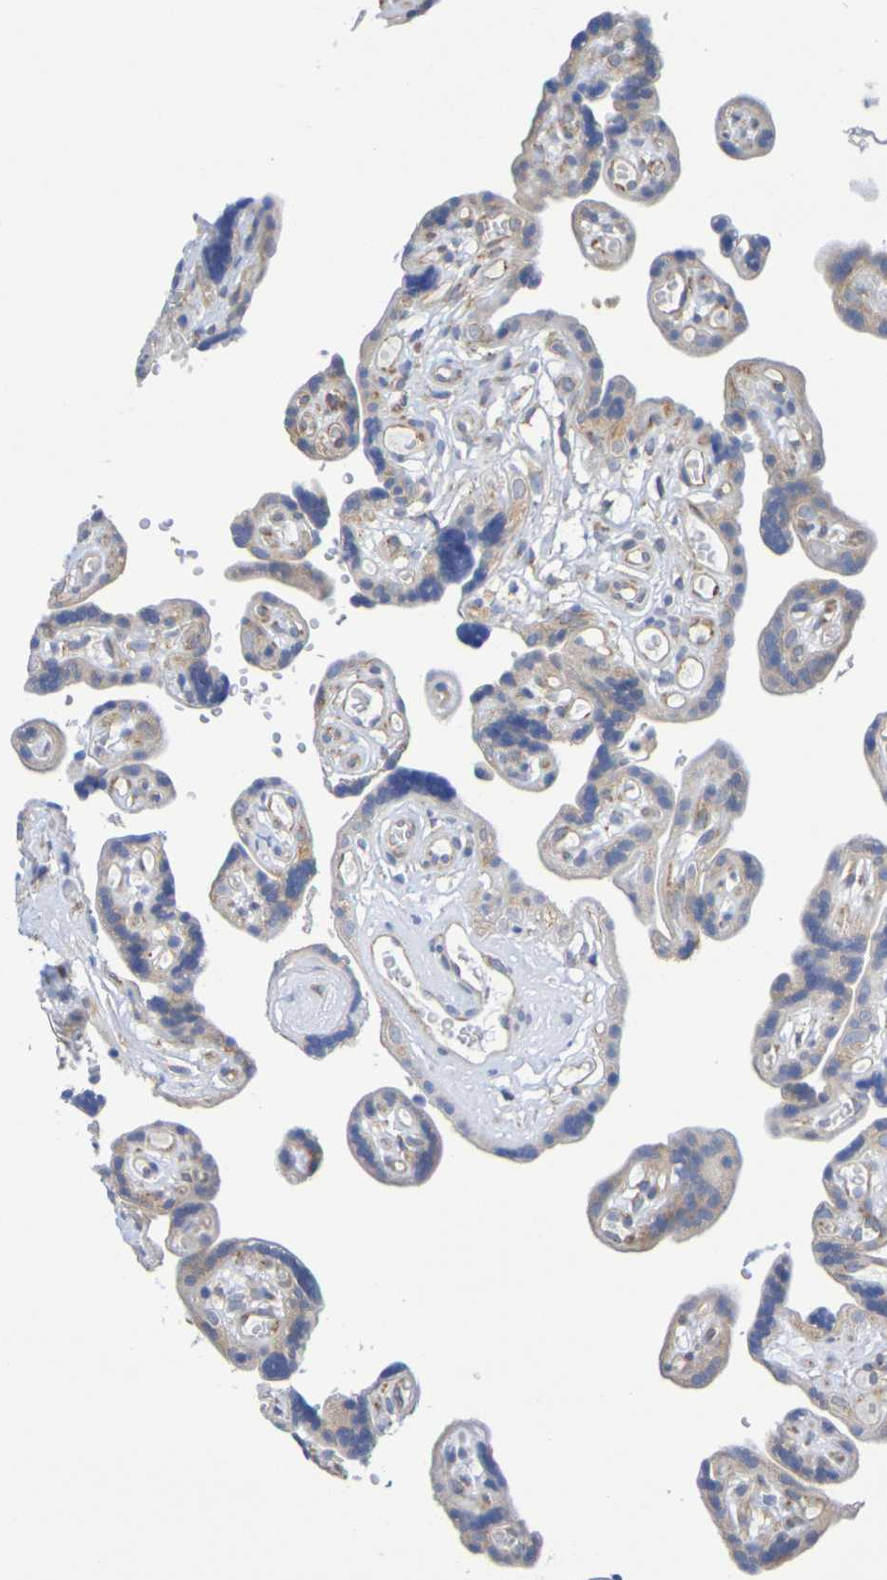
{"staining": {"intensity": "weak", "quantity": "25%-75%", "location": "cytoplasmic/membranous"}, "tissue": "placenta", "cell_type": "Trophoblastic cells", "image_type": "normal", "snomed": [{"axis": "morphology", "description": "Normal tissue, NOS"}, {"axis": "topography", "description": "Placenta"}], "caption": "Protein expression analysis of benign placenta shows weak cytoplasmic/membranous staining in approximately 25%-75% of trophoblastic cells.", "gene": "TMCC3", "patient": {"sex": "female", "age": 30}}